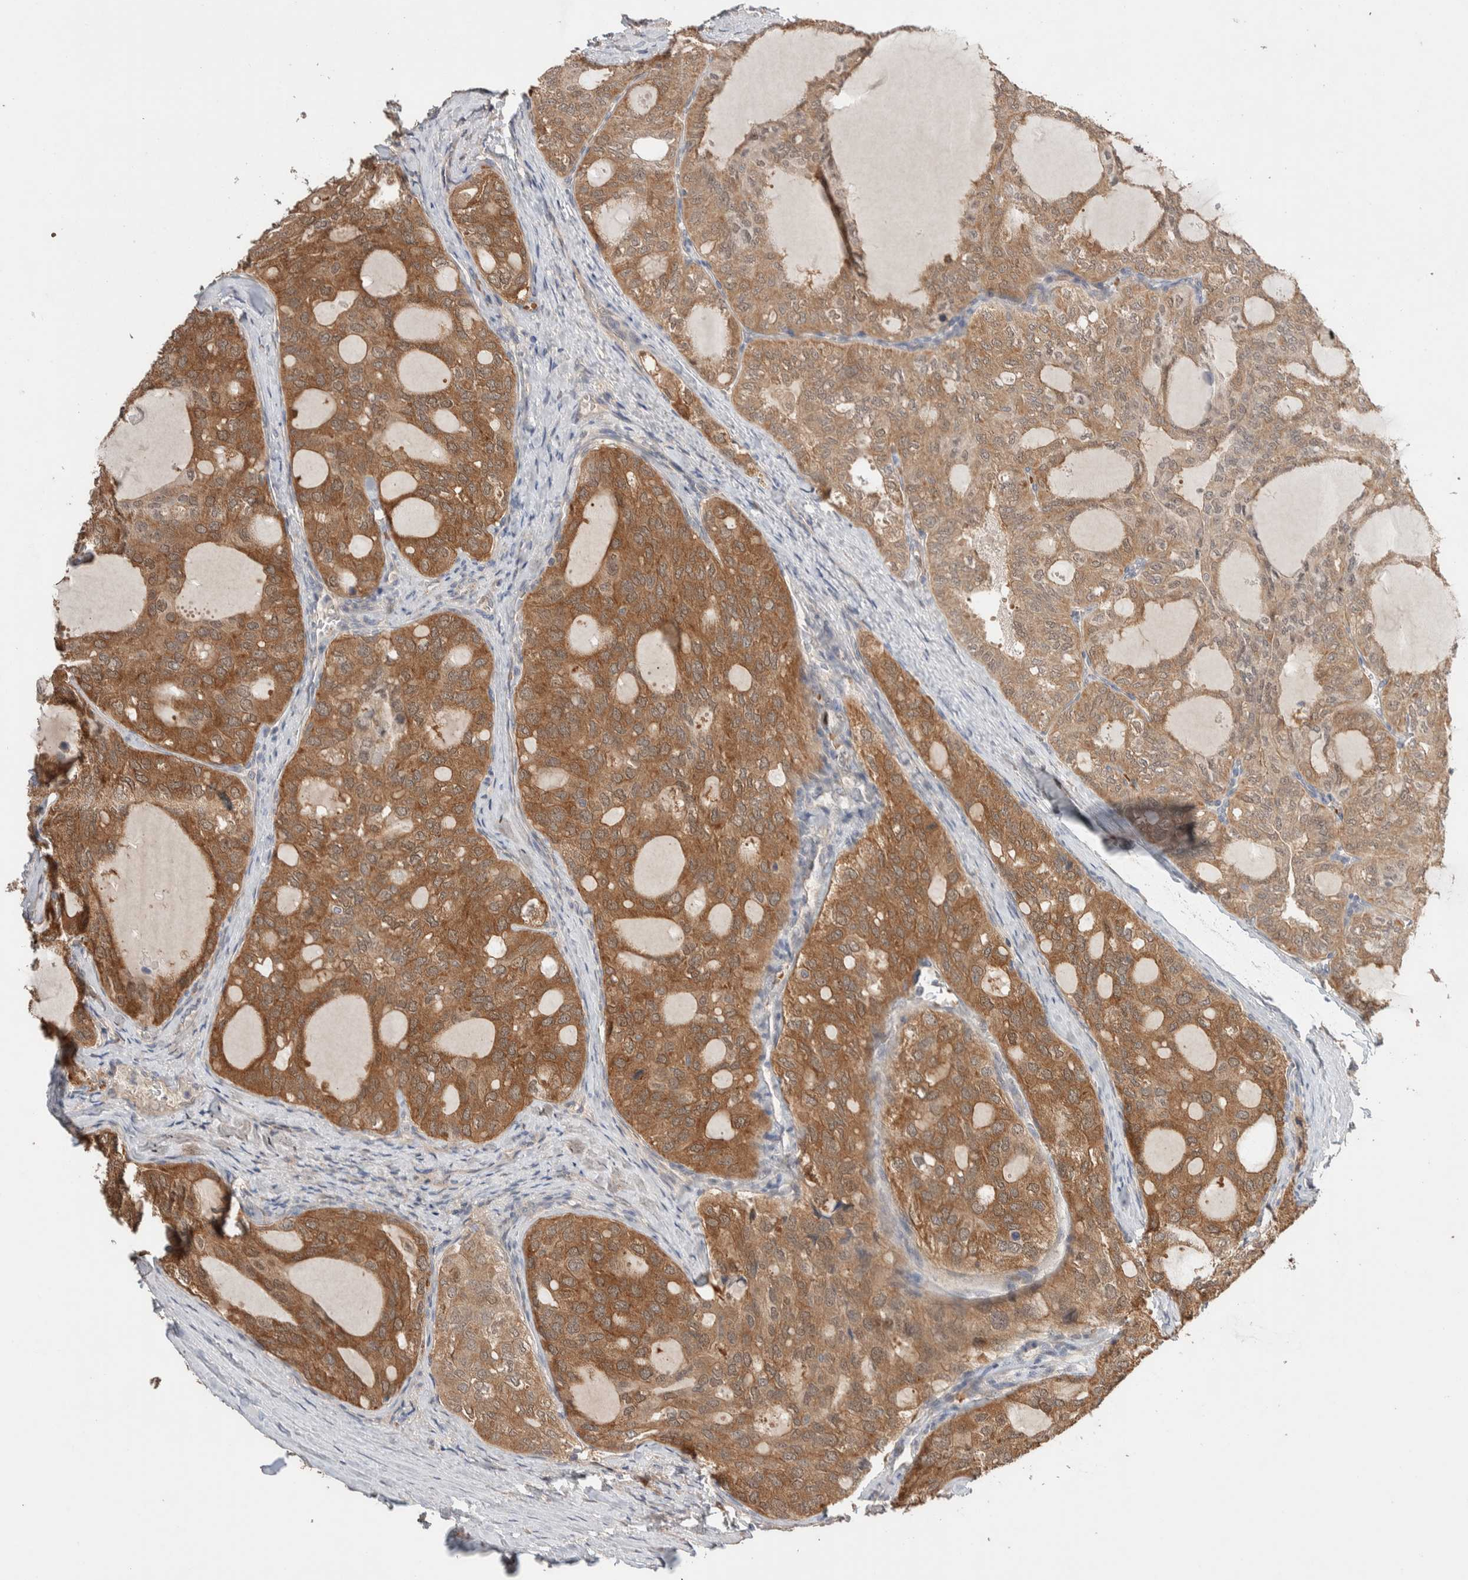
{"staining": {"intensity": "moderate", "quantity": ">75%", "location": "cytoplasmic/membranous"}, "tissue": "thyroid cancer", "cell_type": "Tumor cells", "image_type": "cancer", "snomed": [{"axis": "morphology", "description": "Follicular adenoma carcinoma, NOS"}, {"axis": "topography", "description": "Thyroid gland"}], "caption": "The photomicrograph exhibits a brown stain indicating the presence of a protein in the cytoplasmic/membranous of tumor cells in thyroid follicular adenoma carcinoma.", "gene": "WDR91", "patient": {"sex": "male", "age": 75}}